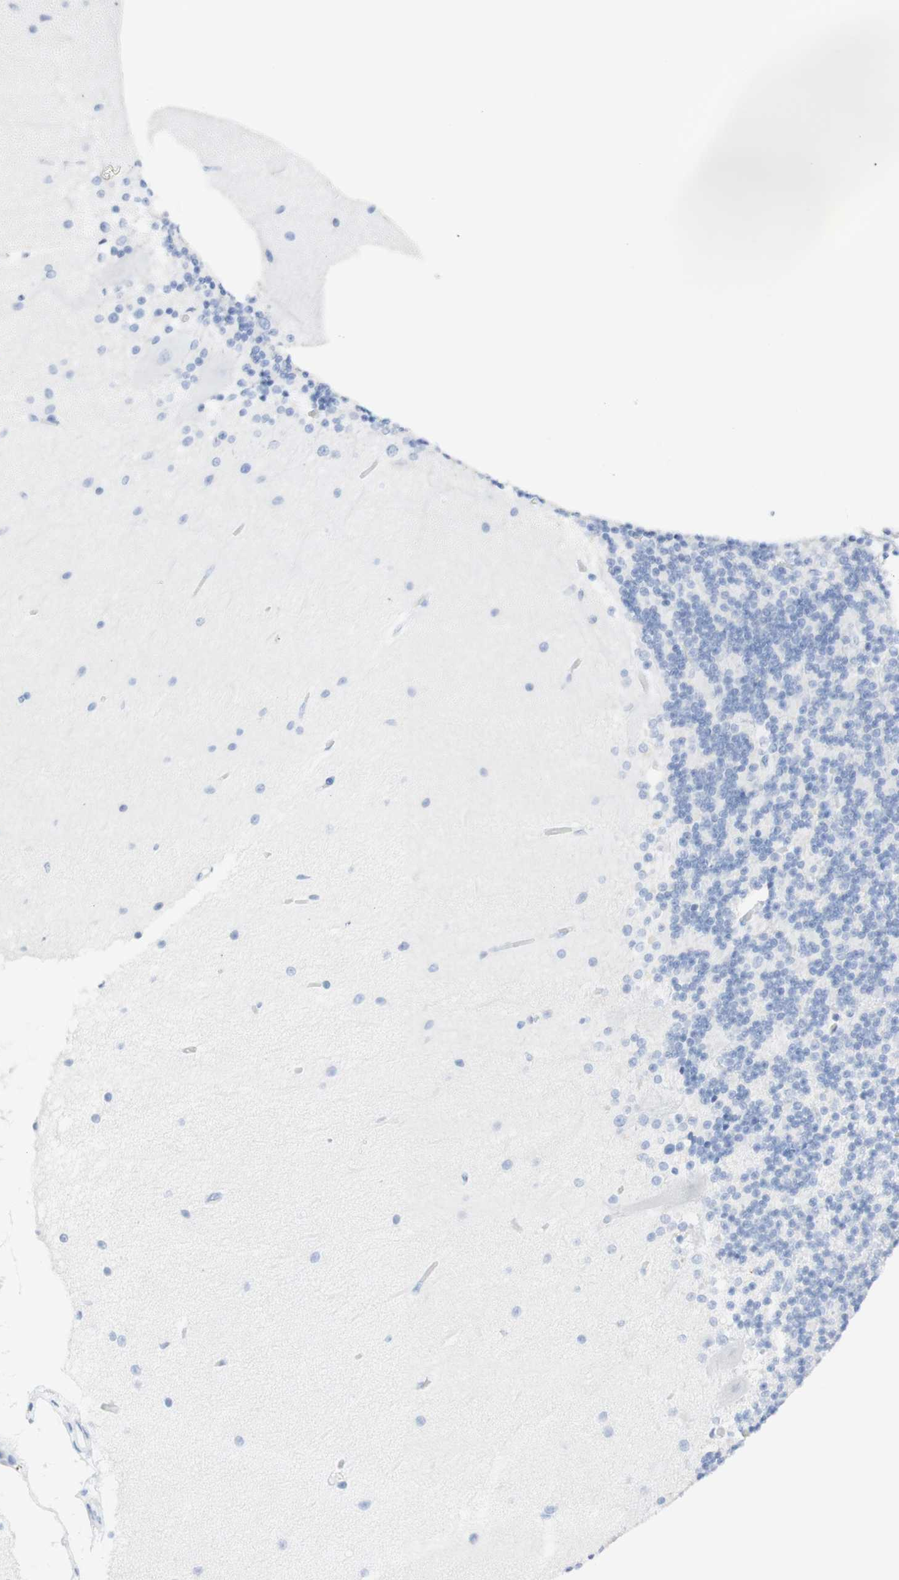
{"staining": {"intensity": "negative", "quantity": "none", "location": "none"}, "tissue": "cerebellum", "cell_type": "Cells in granular layer", "image_type": "normal", "snomed": [{"axis": "morphology", "description": "Normal tissue, NOS"}, {"axis": "topography", "description": "Cerebellum"}], "caption": "Immunohistochemistry (IHC) micrograph of normal cerebellum: human cerebellum stained with DAB shows no significant protein staining in cells in granular layer. (DAB (3,3'-diaminobenzidine) IHC, high magnification).", "gene": "TPO", "patient": {"sex": "female", "age": 54}}